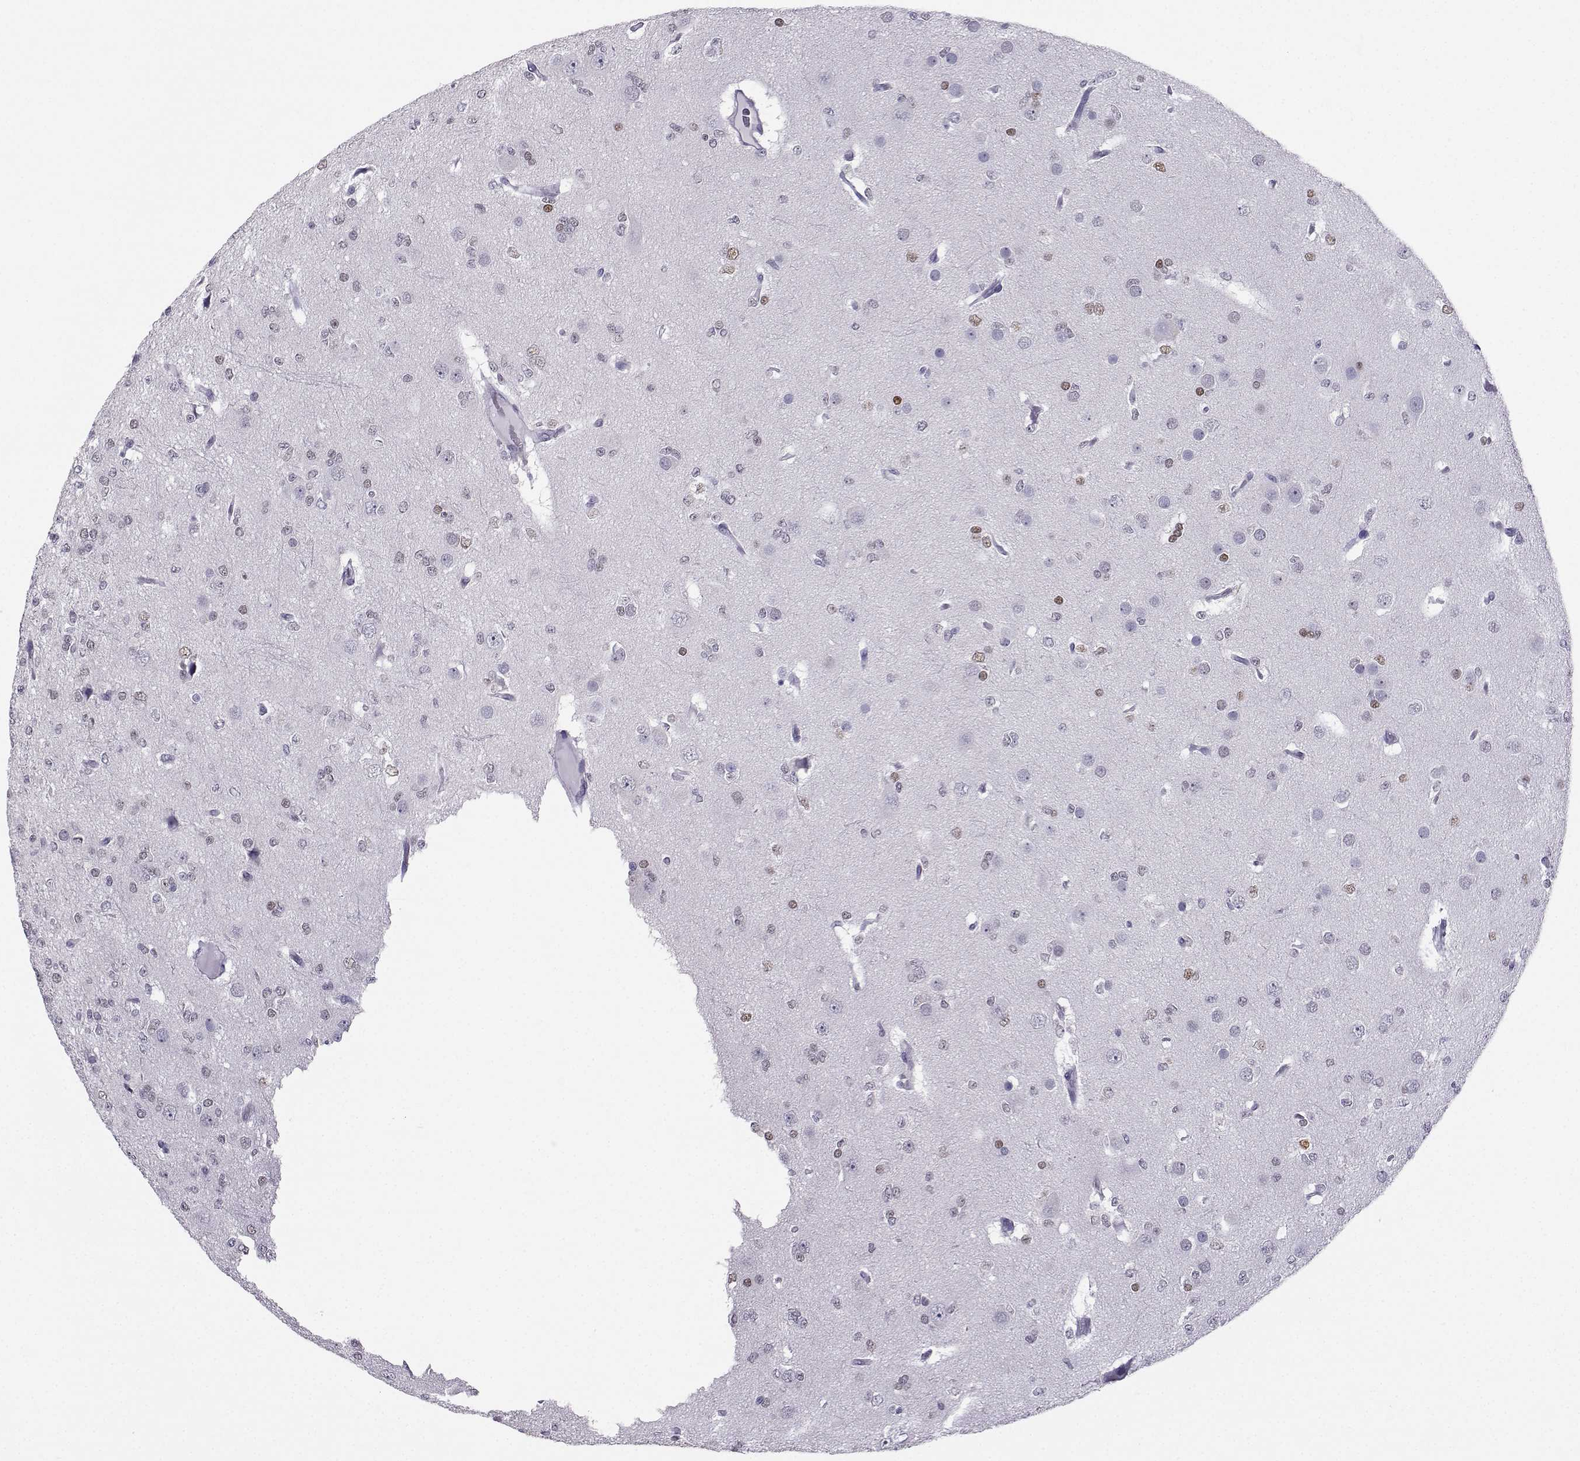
{"staining": {"intensity": "weak", "quantity": "<25%", "location": "cytoplasmic/membranous"}, "tissue": "glioma", "cell_type": "Tumor cells", "image_type": "cancer", "snomed": [{"axis": "morphology", "description": "Glioma, malignant, Low grade"}, {"axis": "topography", "description": "Brain"}], "caption": "IHC micrograph of glioma stained for a protein (brown), which exhibits no expression in tumor cells.", "gene": "TEDC2", "patient": {"sex": "male", "age": 27}}